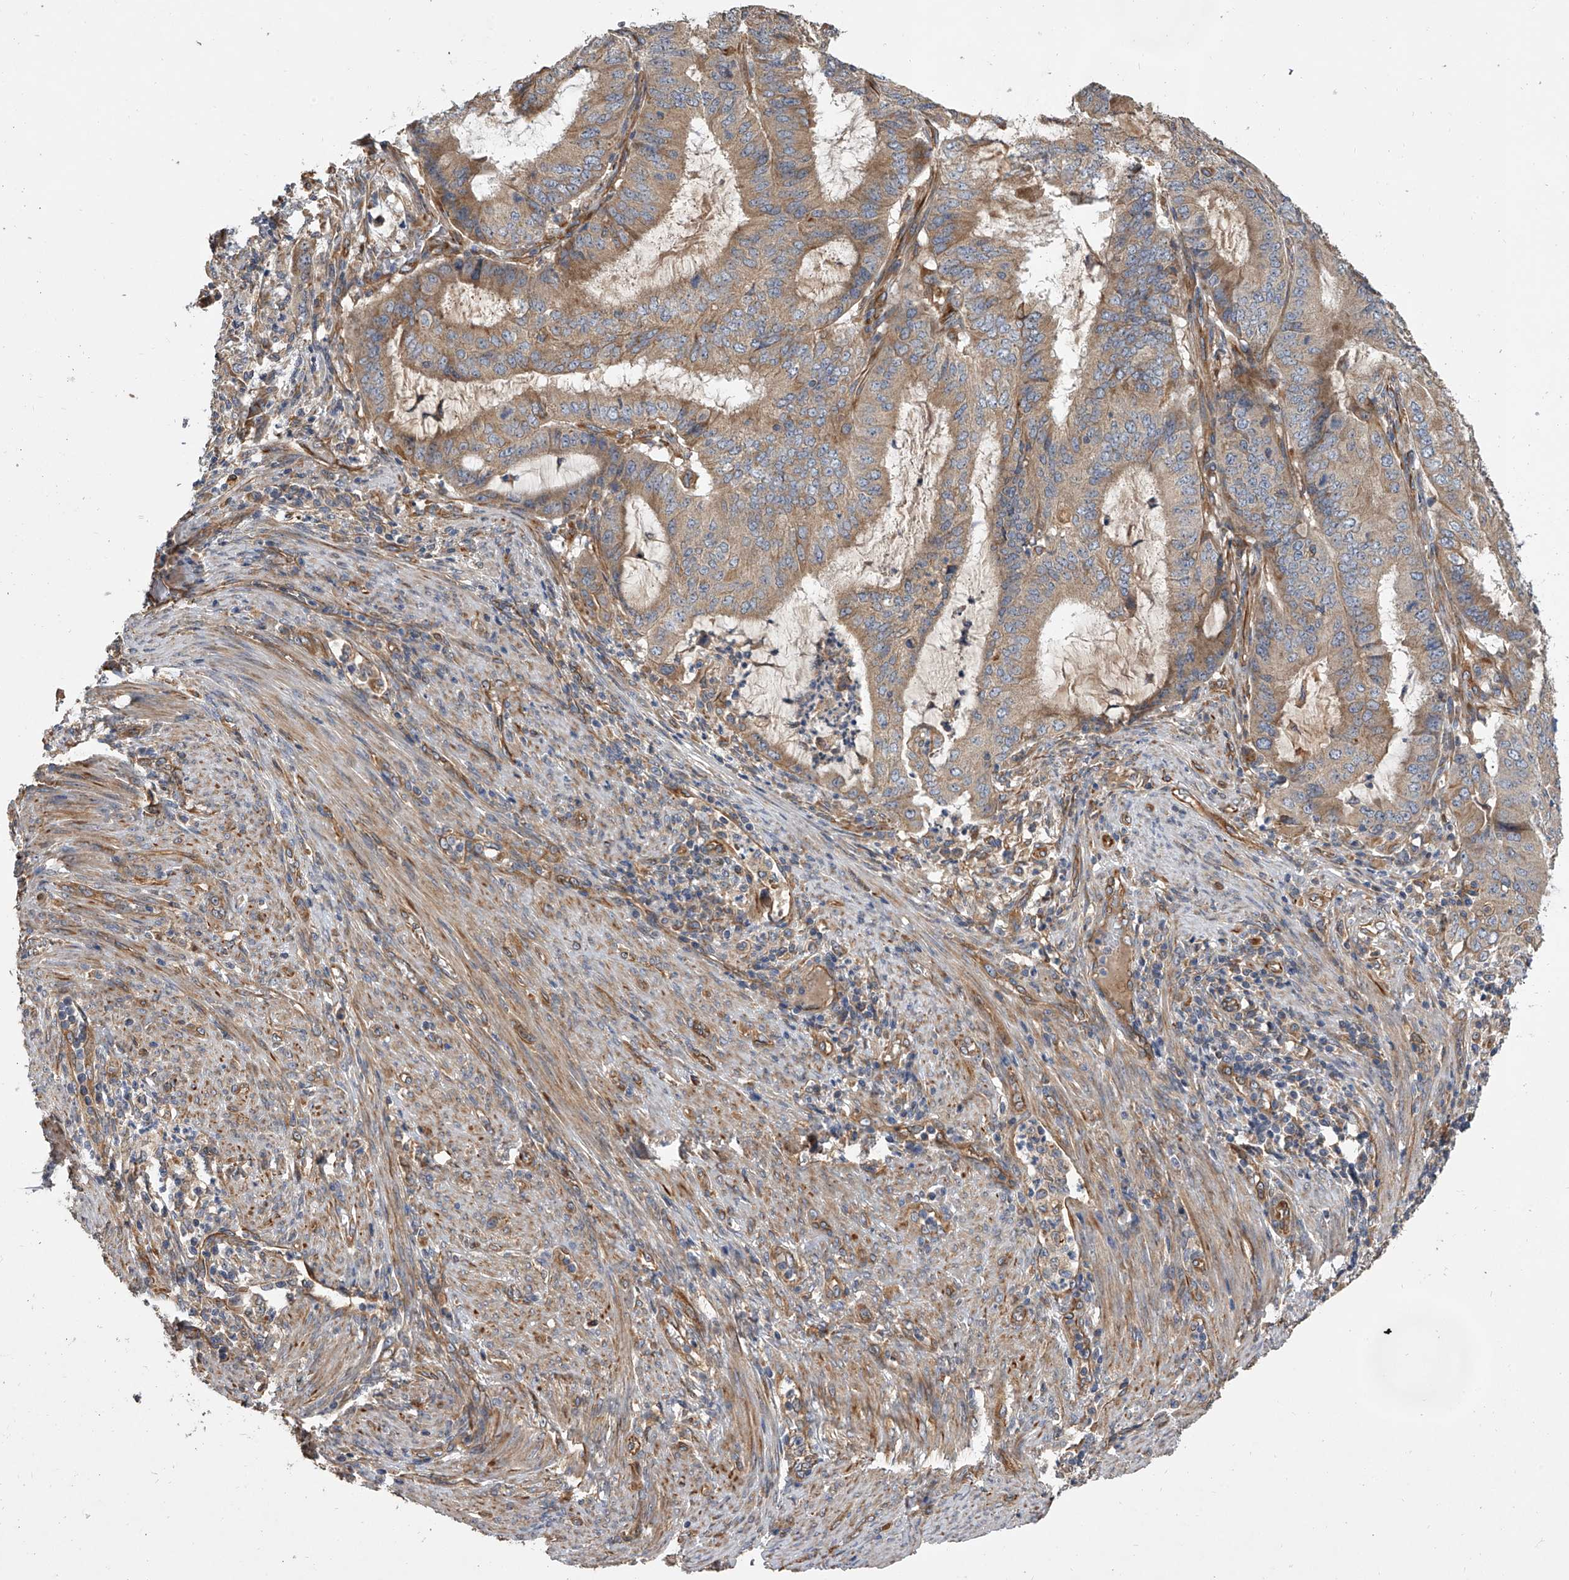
{"staining": {"intensity": "moderate", "quantity": ">75%", "location": "cytoplasmic/membranous"}, "tissue": "endometrial cancer", "cell_type": "Tumor cells", "image_type": "cancer", "snomed": [{"axis": "morphology", "description": "Adenocarcinoma, NOS"}, {"axis": "topography", "description": "Endometrium"}], "caption": "The histopathology image exhibits a brown stain indicating the presence of a protein in the cytoplasmic/membranous of tumor cells in adenocarcinoma (endometrial). (IHC, brightfield microscopy, high magnification).", "gene": "EXOC4", "patient": {"sex": "female", "age": 51}}